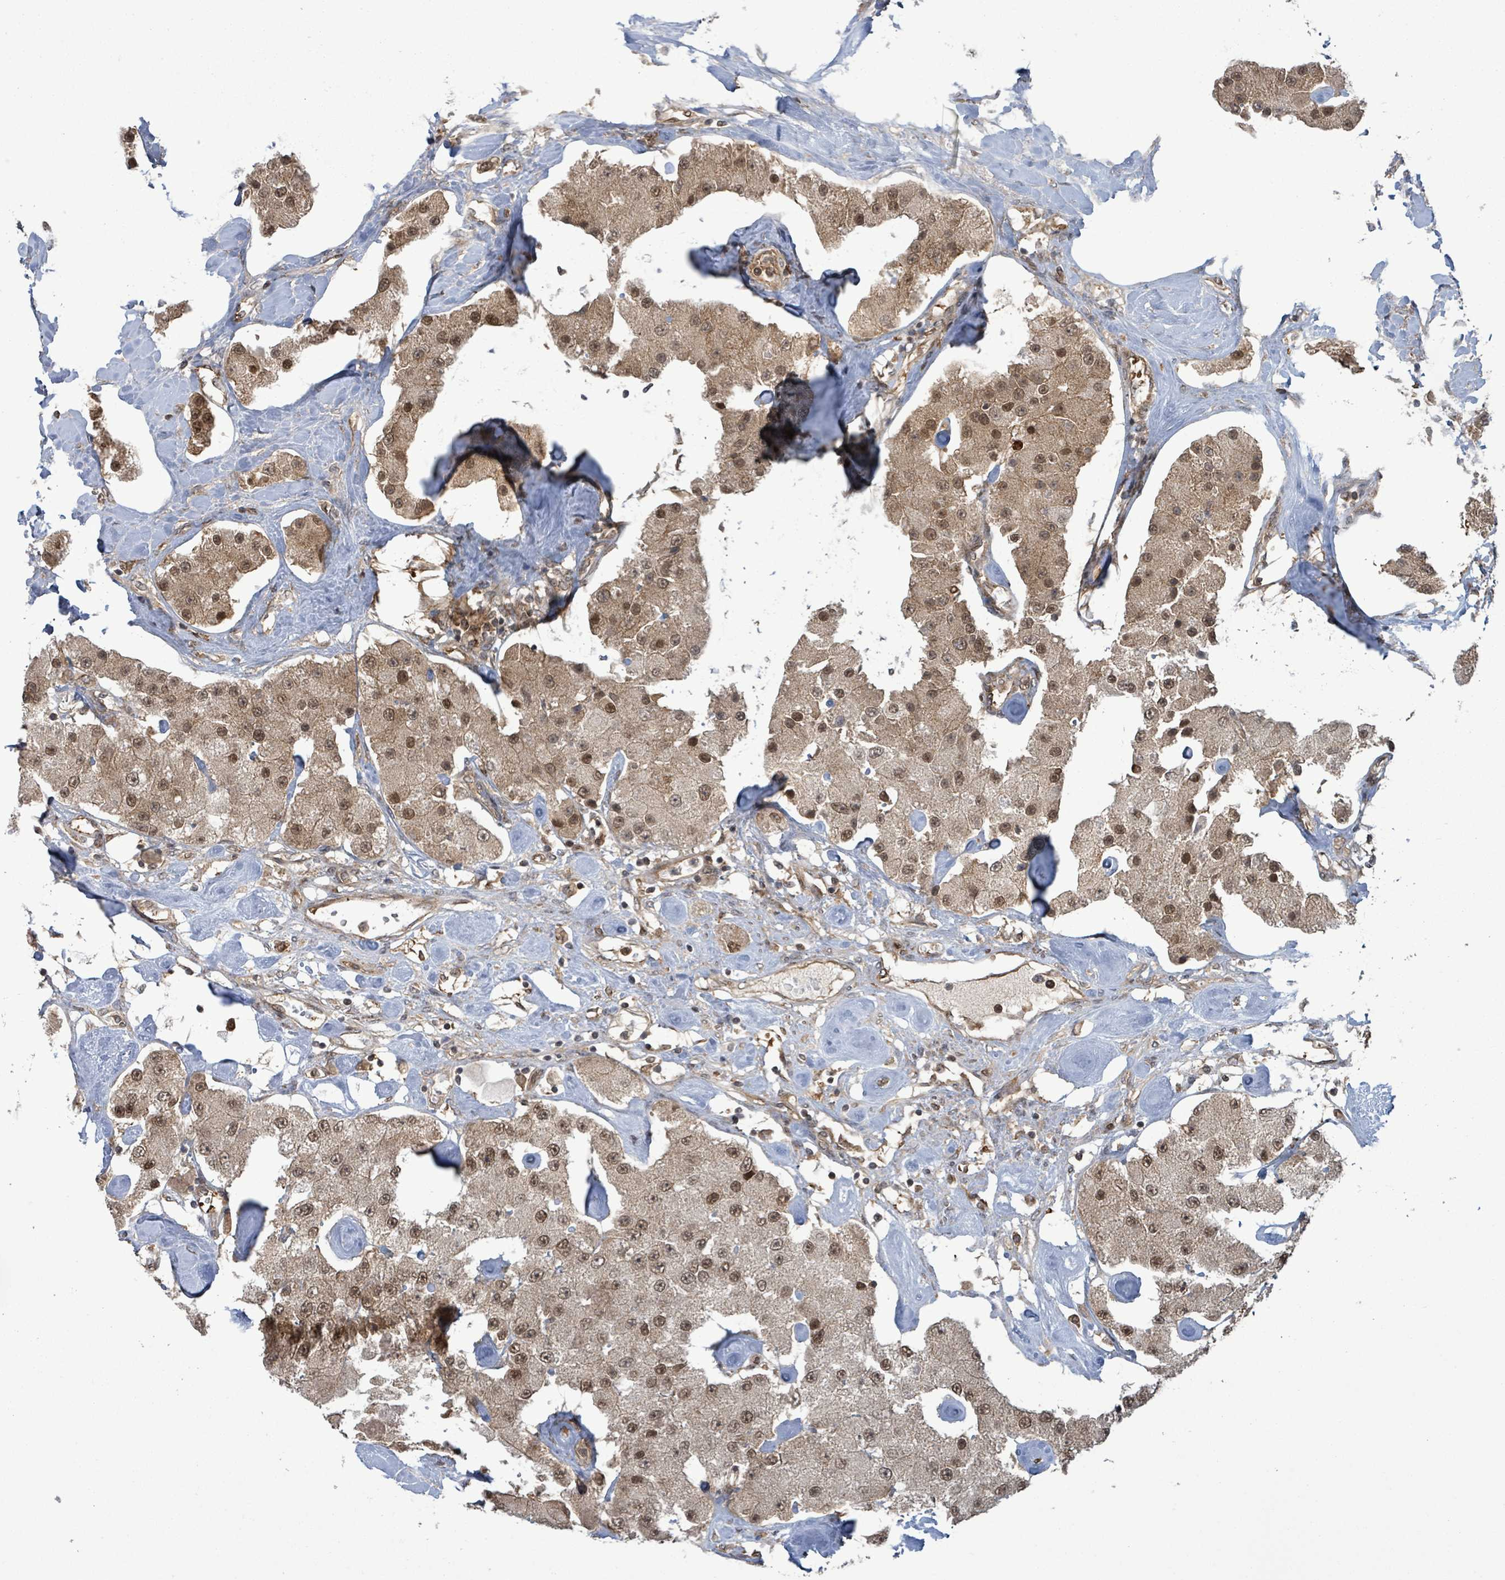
{"staining": {"intensity": "strong", "quantity": ">75%", "location": "cytoplasmic/membranous,nuclear"}, "tissue": "carcinoid", "cell_type": "Tumor cells", "image_type": "cancer", "snomed": [{"axis": "morphology", "description": "Carcinoid, malignant, NOS"}, {"axis": "topography", "description": "Pancreas"}], "caption": "This is a micrograph of immunohistochemistry staining of malignant carcinoid, which shows strong positivity in the cytoplasmic/membranous and nuclear of tumor cells.", "gene": "KLC1", "patient": {"sex": "male", "age": 41}}